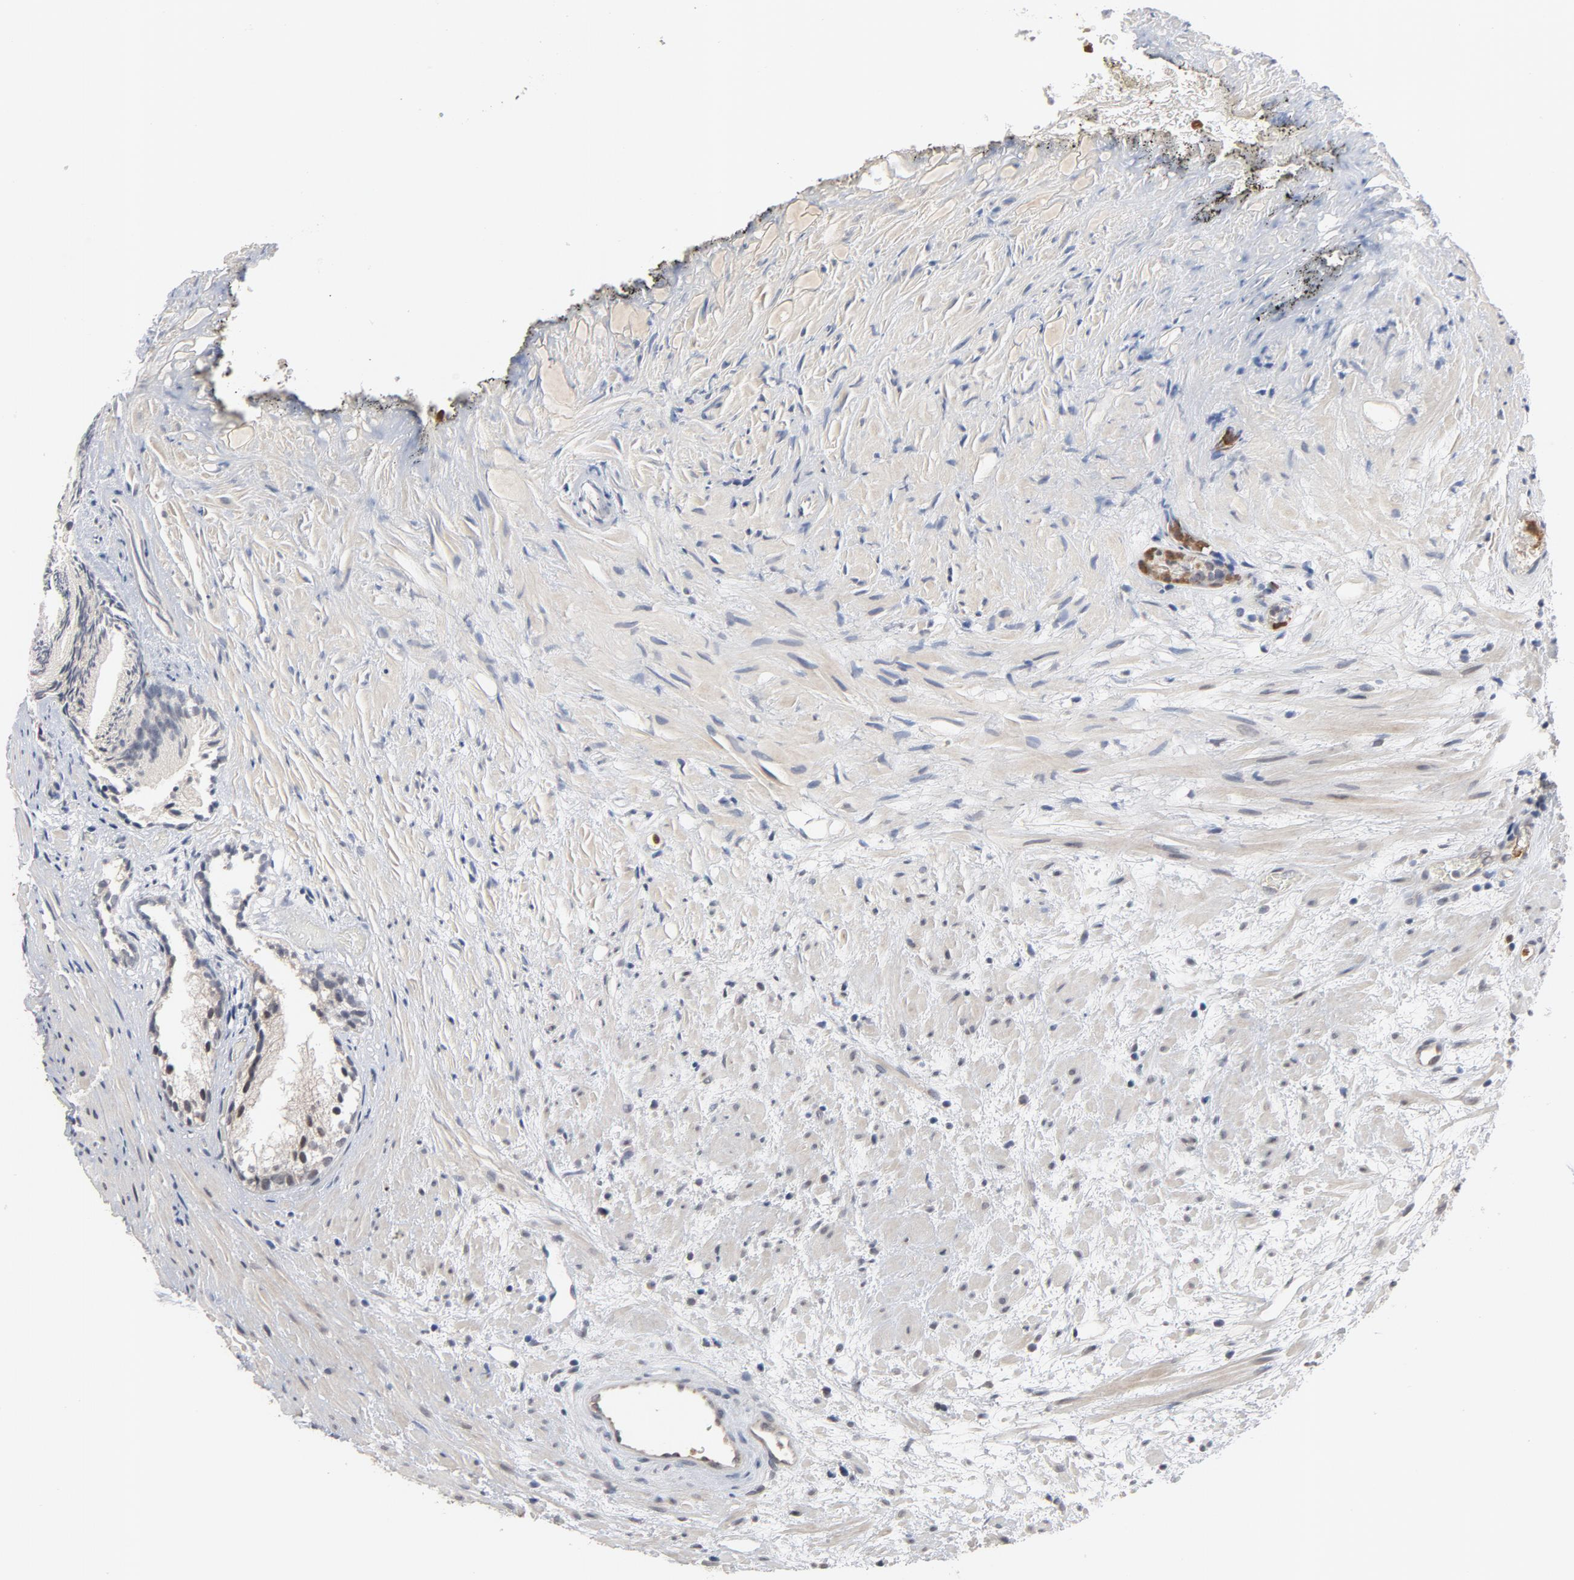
{"staining": {"intensity": "negative", "quantity": "none", "location": "none"}, "tissue": "prostate", "cell_type": "Glandular cells", "image_type": "normal", "snomed": [{"axis": "morphology", "description": "Normal tissue, NOS"}, {"axis": "topography", "description": "Prostate"}], "caption": "Immunohistochemistry photomicrograph of unremarkable prostate: human prostate stained with DAB (3,3'-diaminobenzidine) exhibits no significant protein expression in glandular cells.", "gene": "RTL5", "patient": {"sex": "male", "age": 76}}